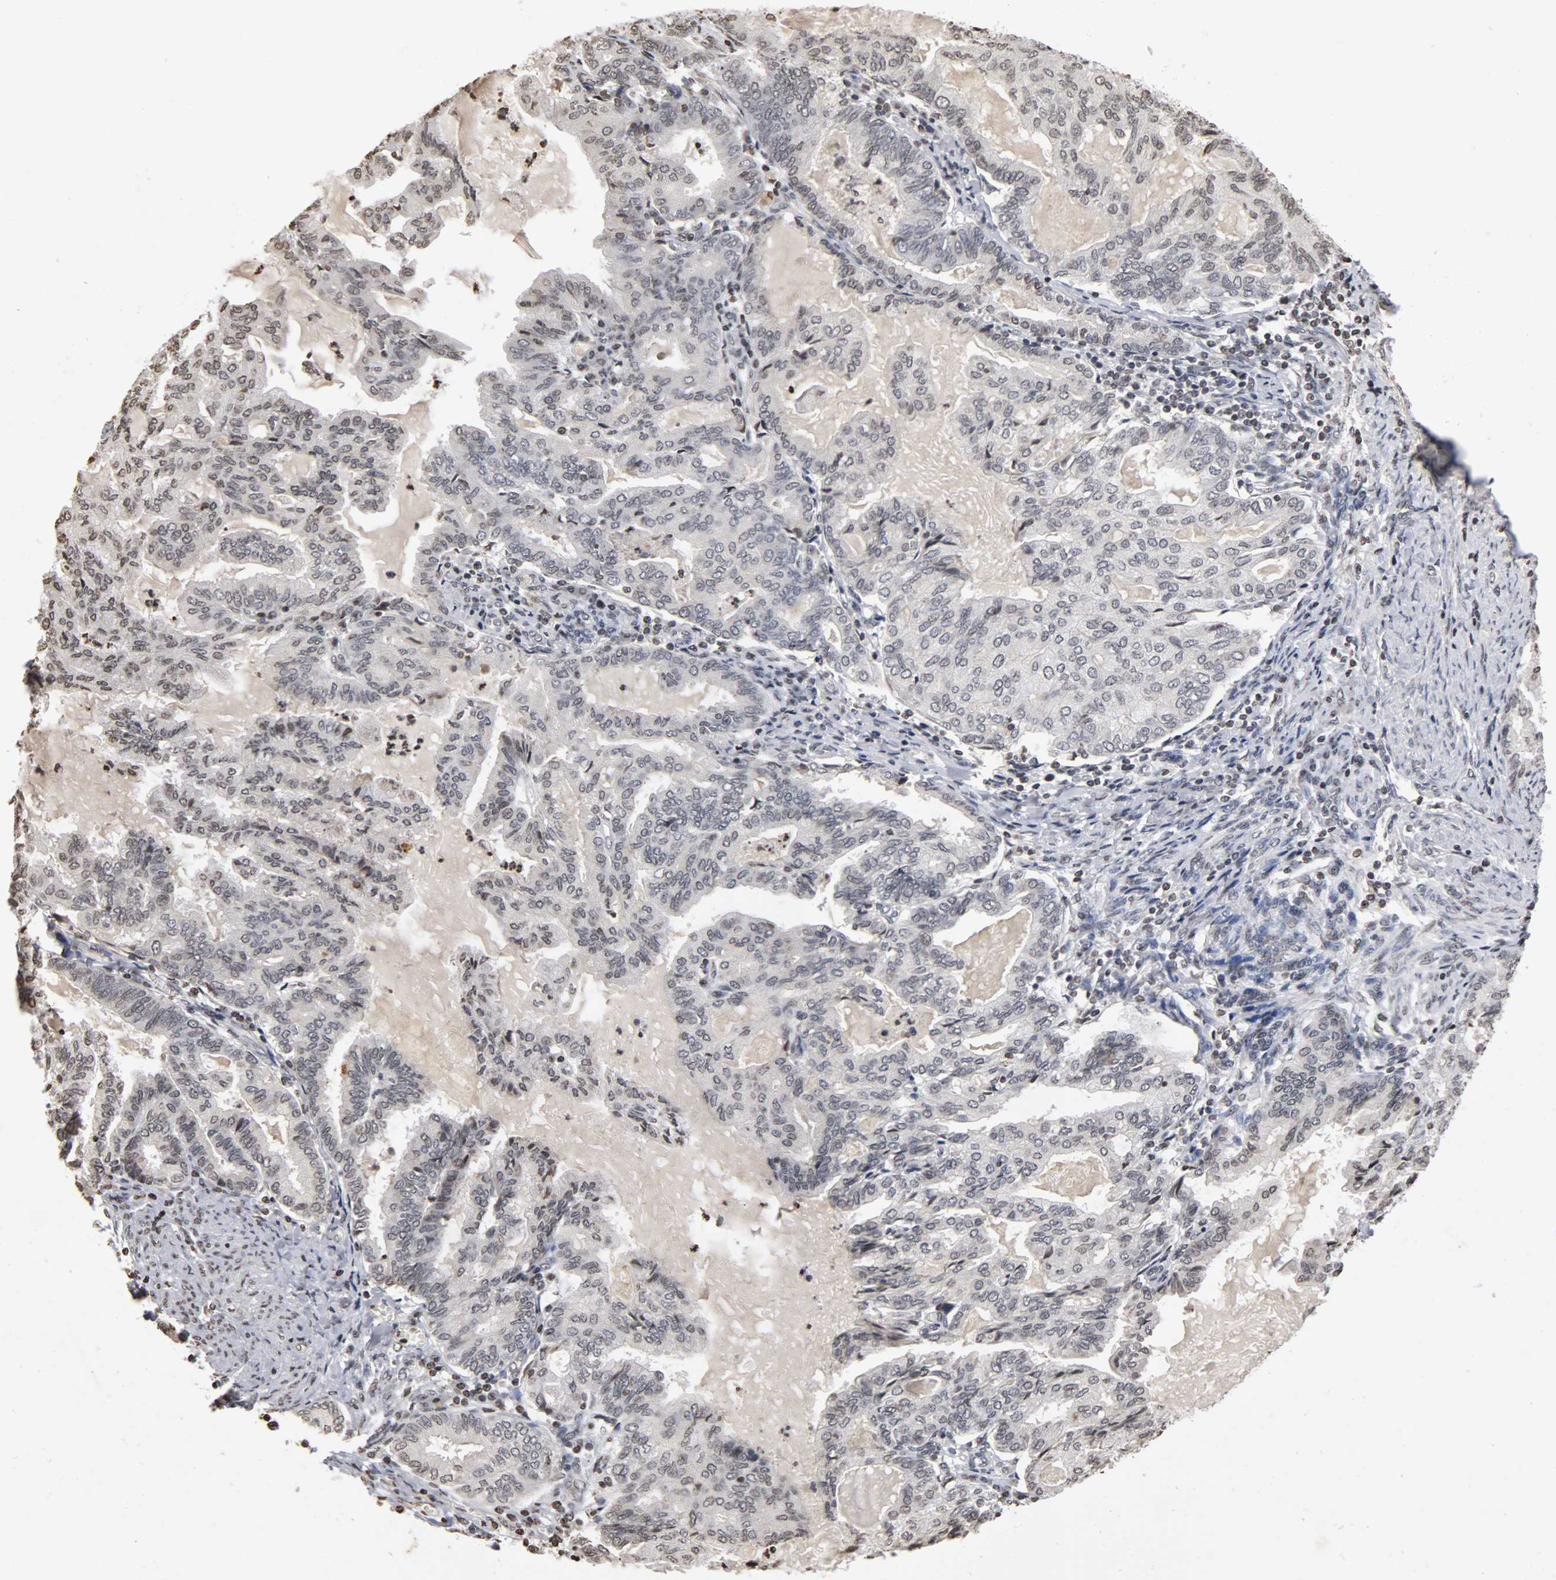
{"staining": {"intensity": "weak", "quantity": "<25%", "location": "nuclear"}, "tissue": "endometrial cancer", "cell_type": "Tumor cells", "image_type": "cancer", "snomed": [{"axis": "morphology", "description": "Adenocarcinoma, NOS"}, {"axis": "topography", "description": "Endometrium"}], "caption": "Immunohistochemical staining of human adenocarcinoma (endometrial) exhibits no significant staining in tumor cells.", "gene": "ERCC2", "patient": {"sex": "female", "age": 86}}